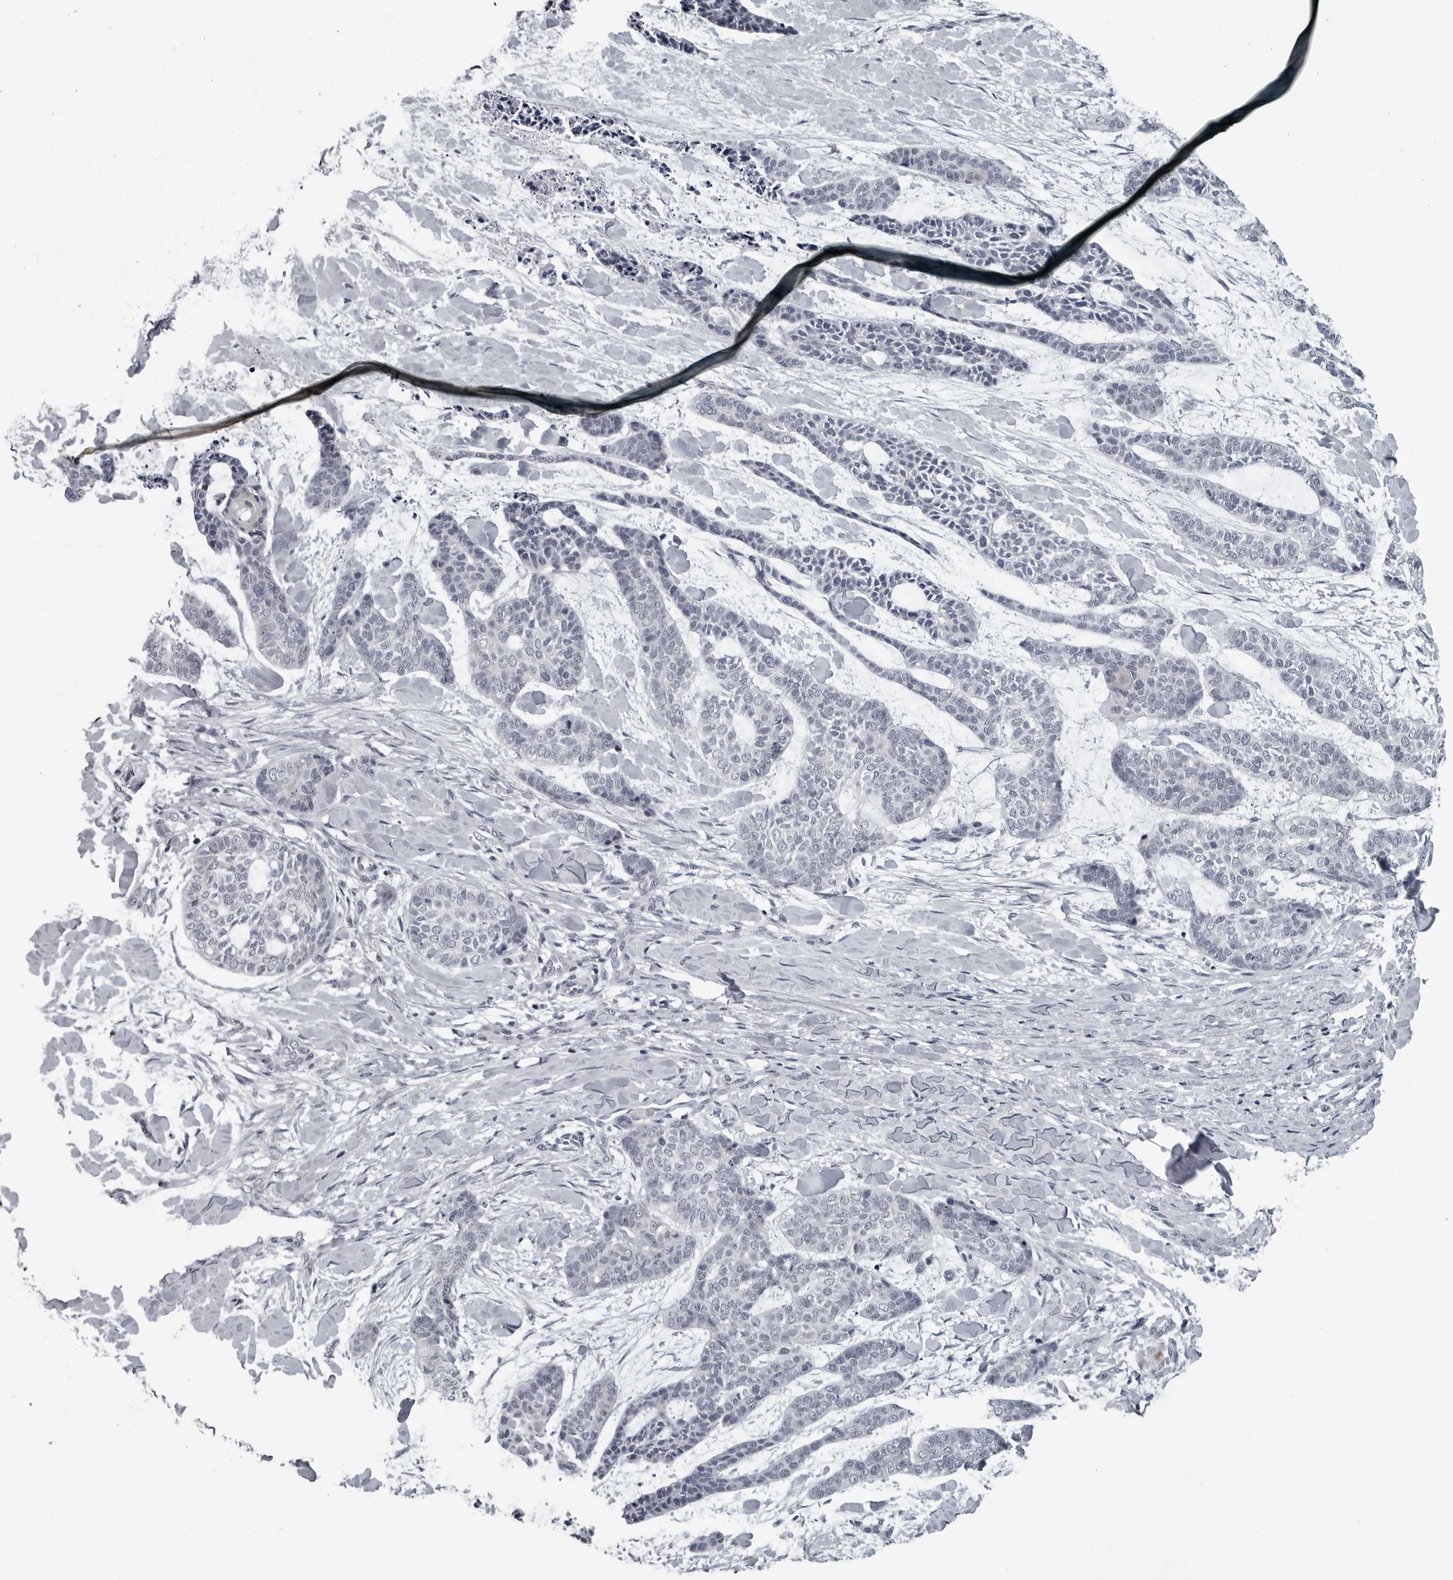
{"staining": {"intensity": "negative", "quantity": "none", "location": "none"}, "tissue": "skin cancer", "cell_type": "Tumor cells", "image_type": "cancer", "snomed": [{"axis": "morphology", "description": "Basal cell carcinoma"}, {"axis": "topography", "description": "Skin"}], "caption": "IHC image of neoplastic tissue: human skin cancer stained with DAB (3,3'-diaminobenzidine) reveals no significant protein staining in tumor cells.", "gene": "LYSMD1", "patient": {"sex": "female", "age": 64}}